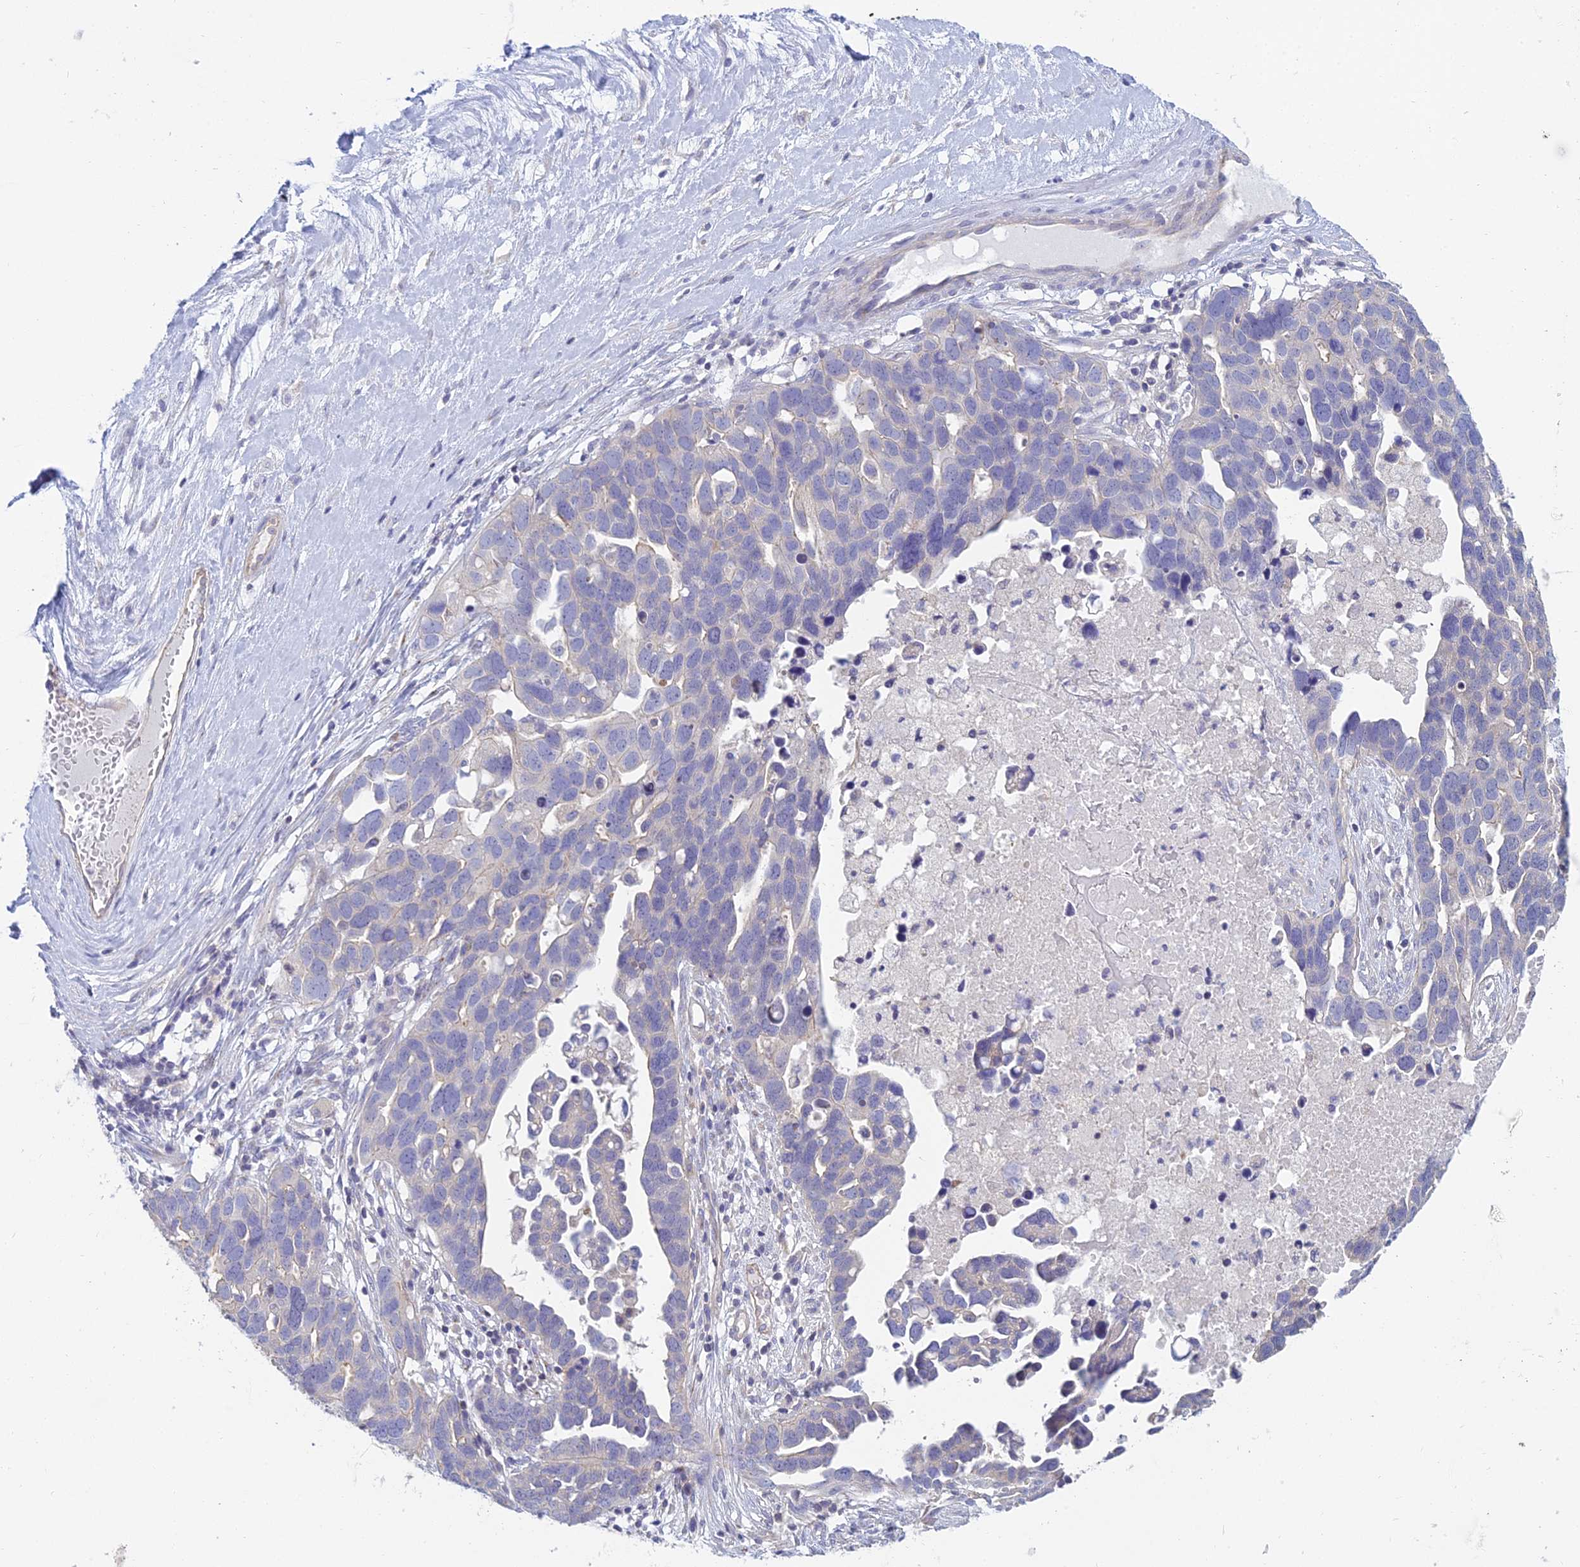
{"staining": {"intensity": "negative", "quantity": "none", "location": "none"}, "tissue": "ovarian cancer", "cell_type": "Tumor cells", "image_type": "cancer", "snomed": [{"axis": "morphology", "description": "Cystadenocarcinoma, serous, NOS"}, {"axis": "topography", "description": "Ovary"}], "caption": "This is an IHC photomicrograph of serous cystadenocarcinoma (ovarian). There is no expression in tumor cells.", "gene": "SMIM24", "patient": {"sex": "female", "age": 54}}